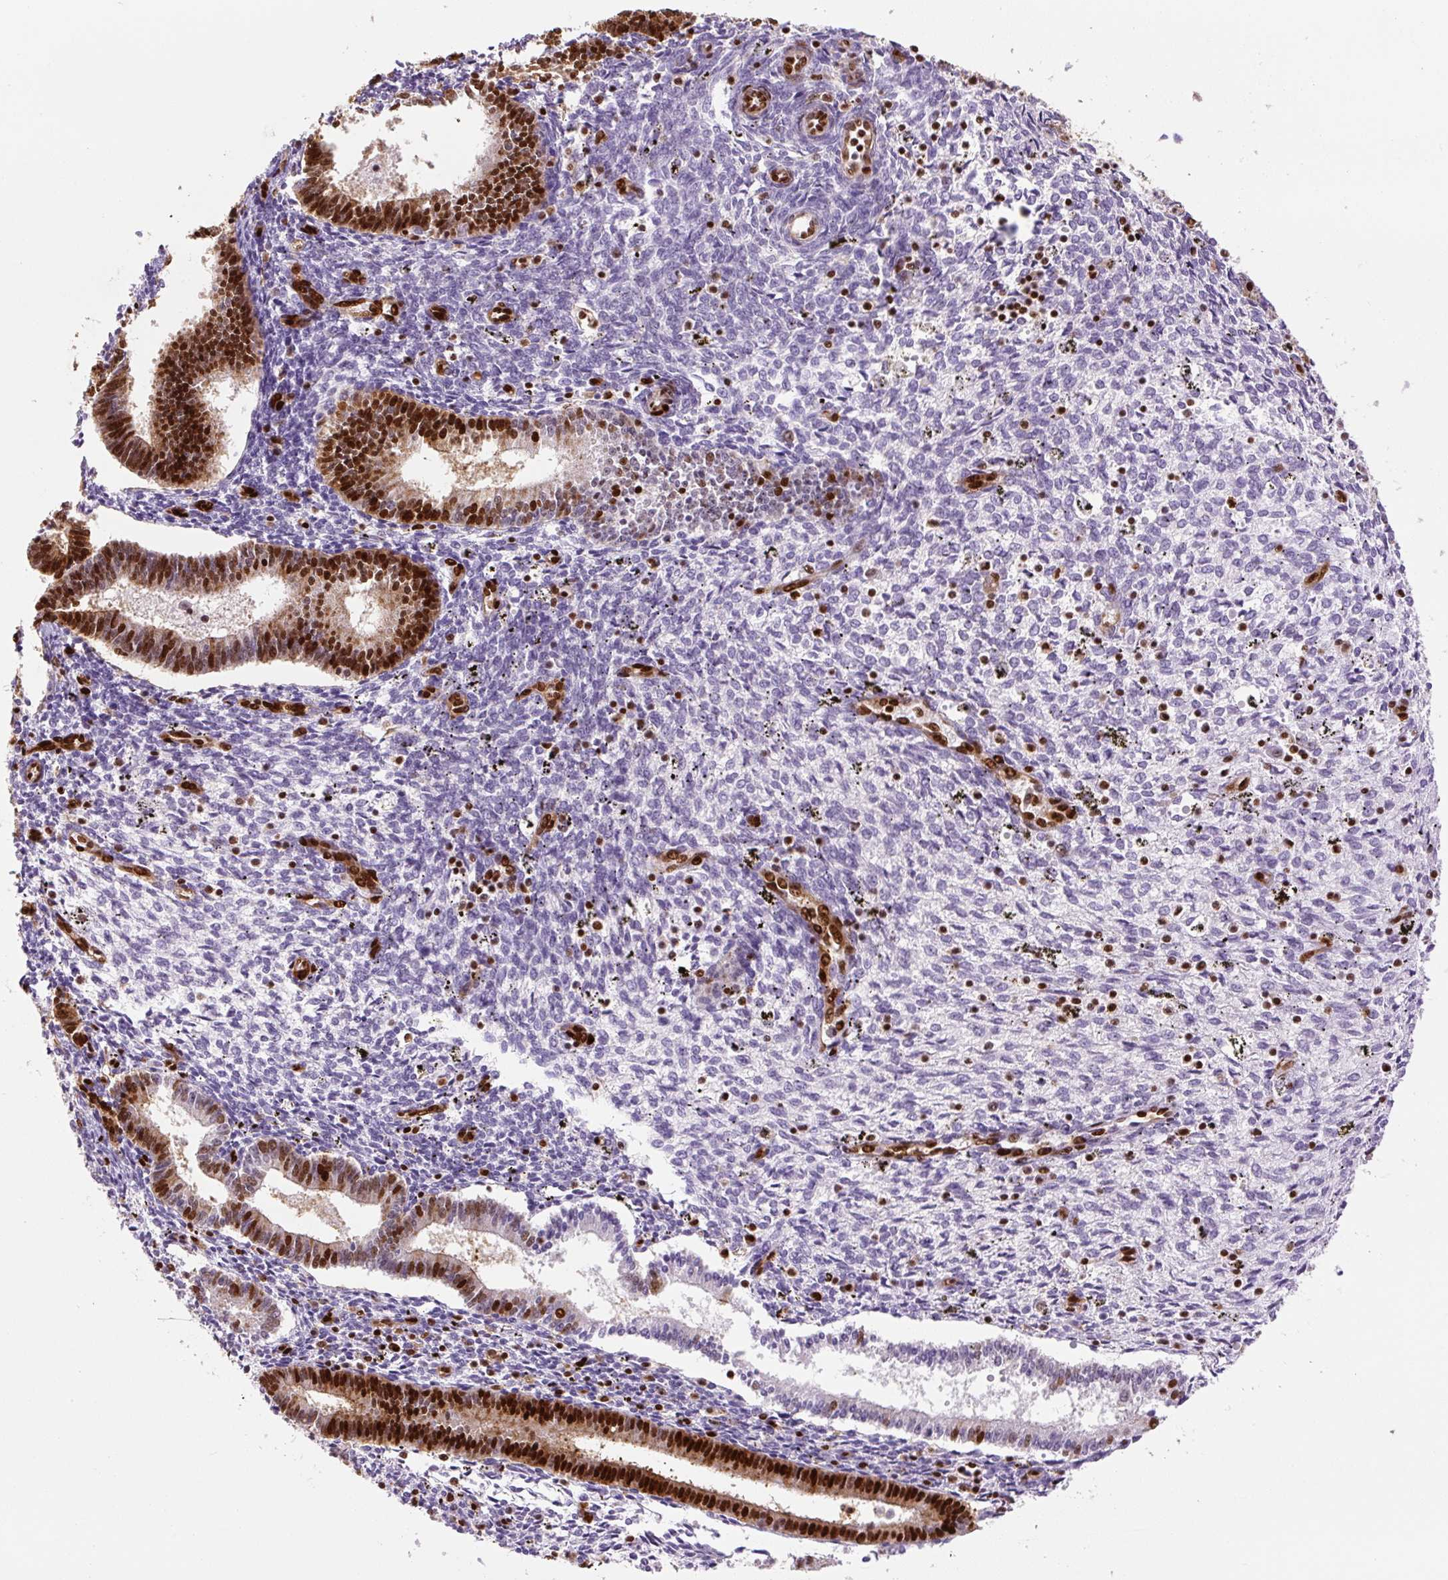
{"staining": {"intensity": "strong", "quantity": "25%-75%", "location": "nuclear"}, "tissue": "endometrium", "cell_type": "Cells in endometrial stroma", "image_type": "normal", "snomed": [{"axis": "morphology", "description": "Normal tissue, NOS"}, {"axis": "topography", "description": "Endometrium"}], "caption": "Protein expression analysis of benign endometrium exhibits strong nuclear staining in about 25%-75% of cells in endometrial stroma.", "gene": "FUS", "patient": {"sex": "female", "age": 41}}